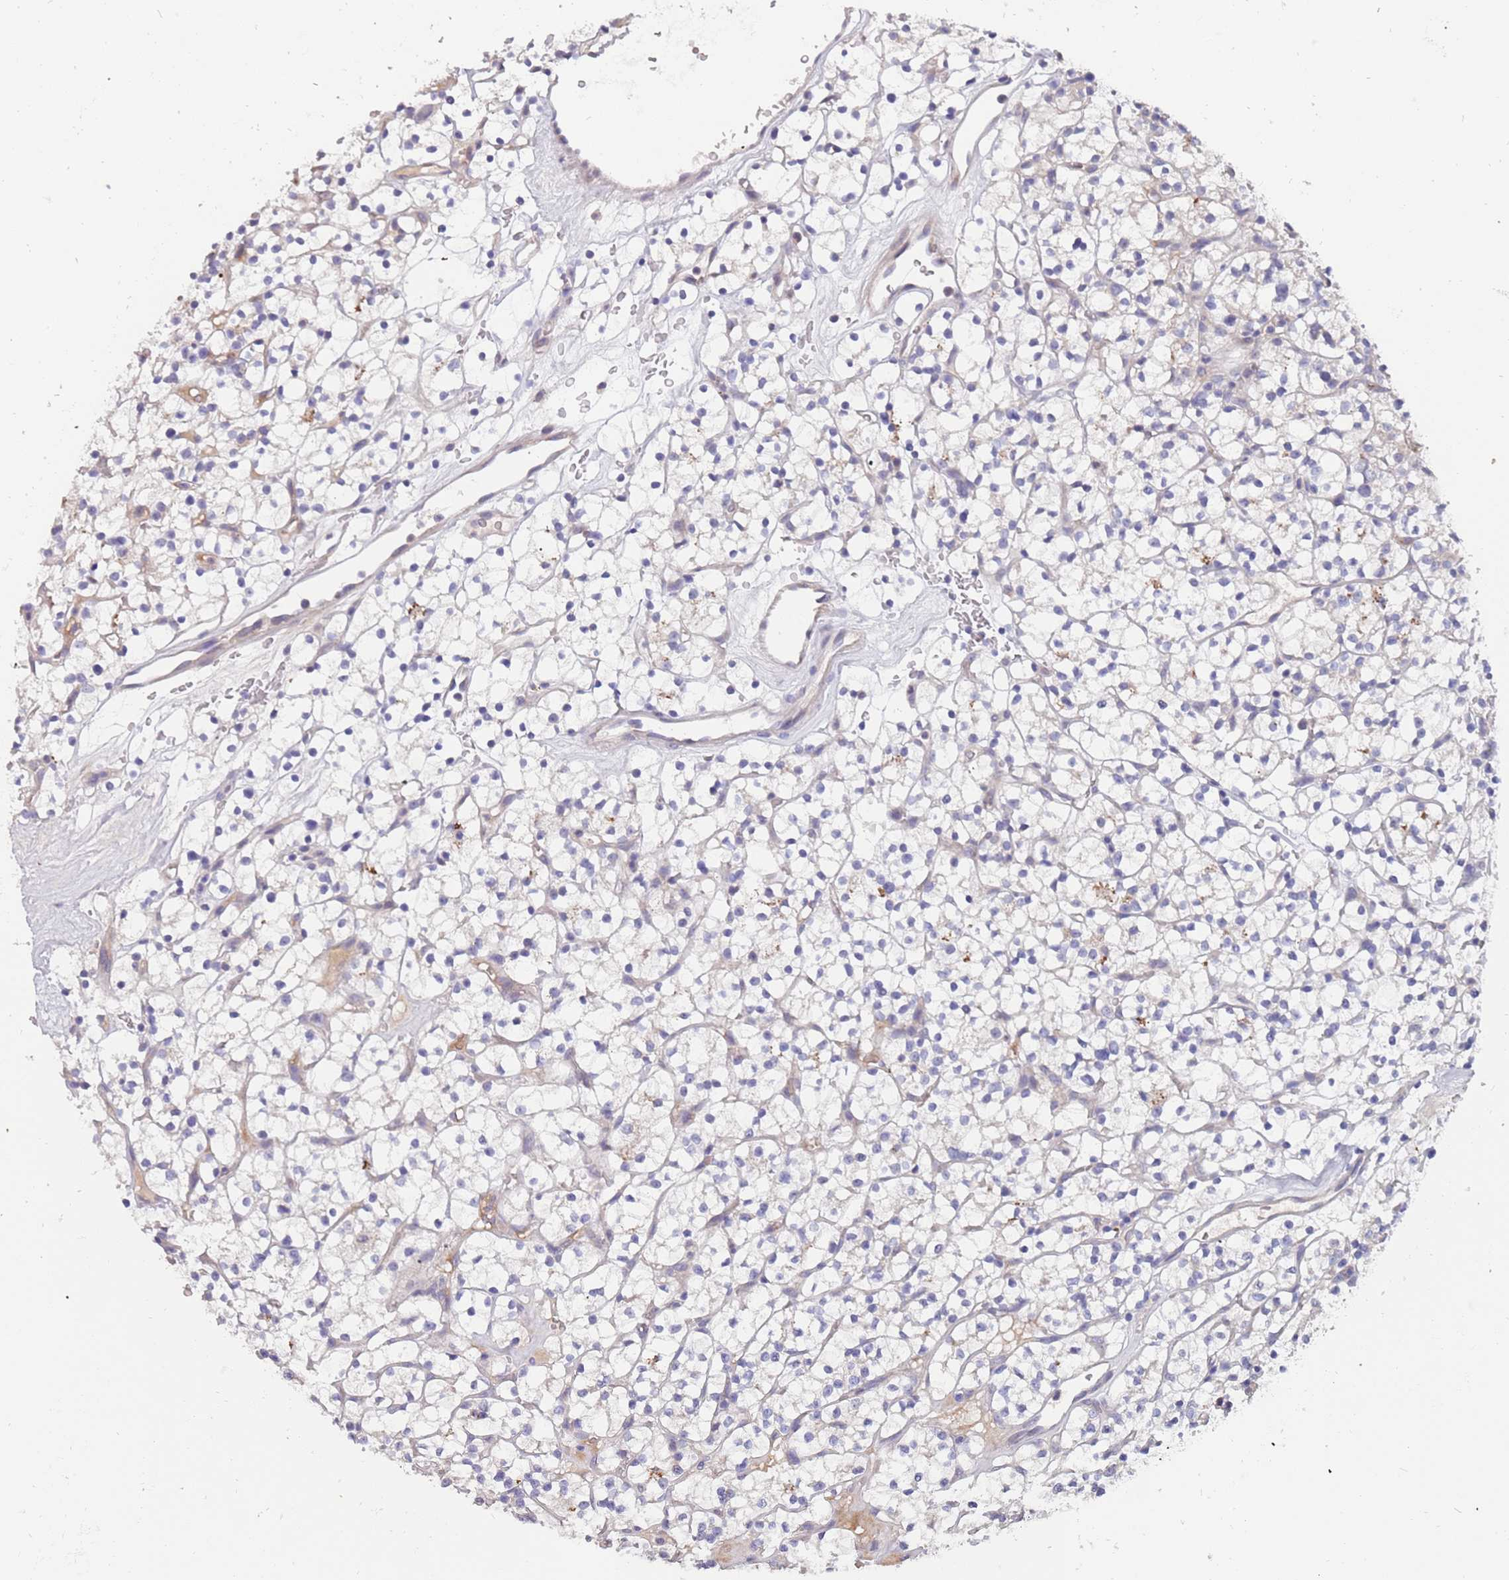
{"staining": {"intensity": "negative", "quantity": "none", "location": "none"}, "tissue": "renal cancer", "cell_type": "Tumor cells", "image_type": "cancer", "snomed": [{"axis": "morphology", "description": "Adenocarcinoma, NOS"}, {"axis": "topography", "description": "Kidney"}], "caption": "This is an immunohistochemistry (IHC) micrograph of adenocarcinoma (renal). There is no staining in tumor cells.", "gene": "ZNF746", "patient": {"sex": "female", "age": 64}}